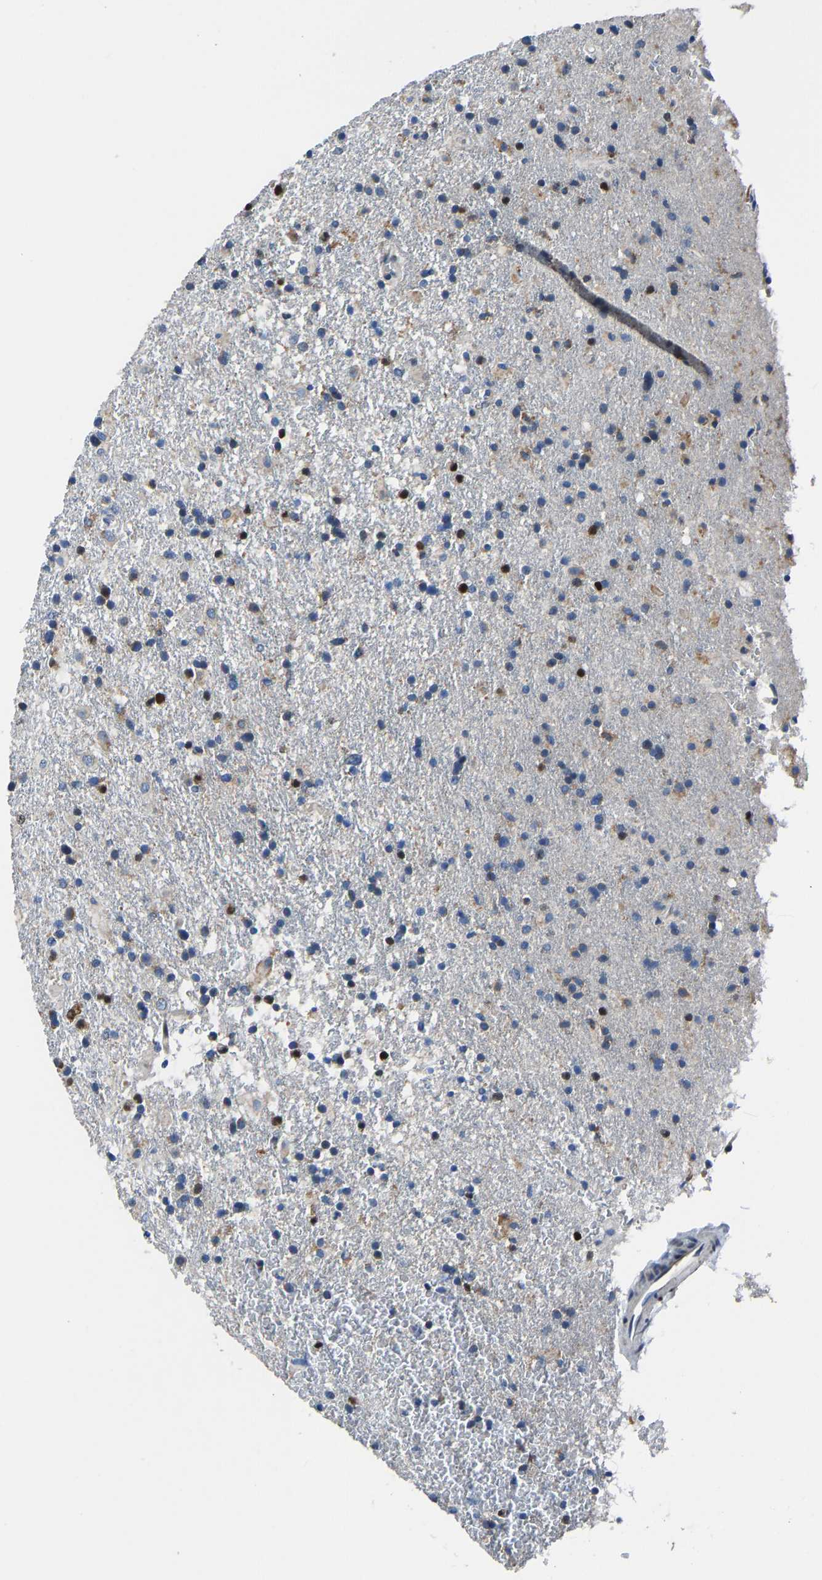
{"staining": {"intensity": "moderate", "quantity": "<25%", "location": "cytoplasmic/membranous,nuclear"}, "tissue": "glioma", "cell_type": "Tumor cells", "image_type": "cancer", "snomed": [{"axis": "morphology", "description": "Glioma, malignant, Low grade"}, {"axis": "topography", "description": "Brain"}], "caption": "An image of human glioma stained for a protein exhibits moderate cytoplasmic/membranous and nuclear brown staining in tumor cells. Nuclei are stained in blue.", "gene": "EGR1", "patient": {"sex": "male", "age": 65}}